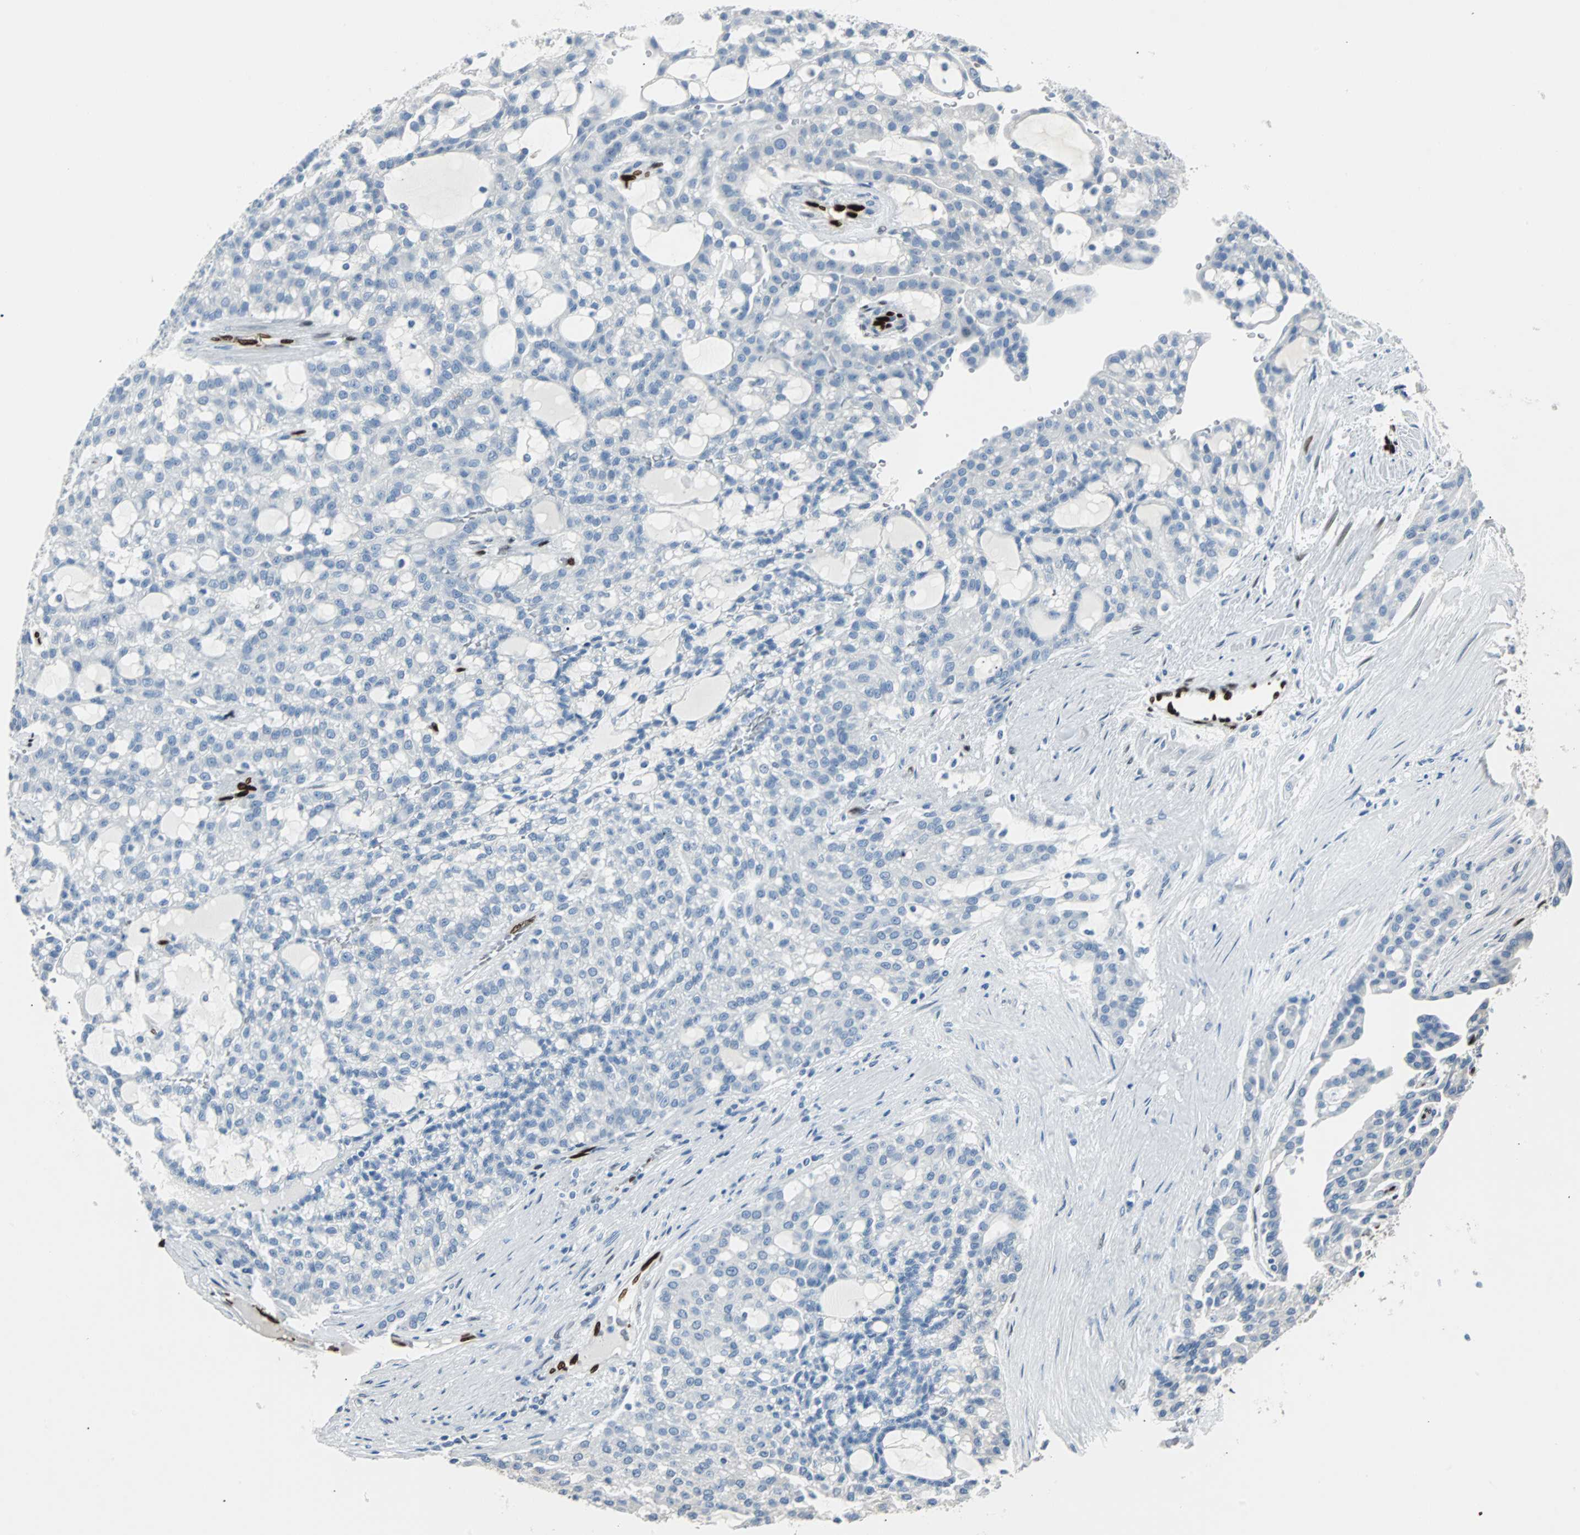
{"staining": {"intensity": "negative", "quantity": "none", "location": "none"}, "tissue": "renal cancer", "cell_type": "Tumor cells", "image_type": "cancer", "snomed": [{"axis": "morphology", "description": "Adenocarcinoma, NOS"}, {"axis": "topography", "description": "Kidney"}], "caption": "Tumor cells are negative for protein expression in human renal cancer.", "gene": "IL33", "patient": {"sex": "male", "age": 63}}